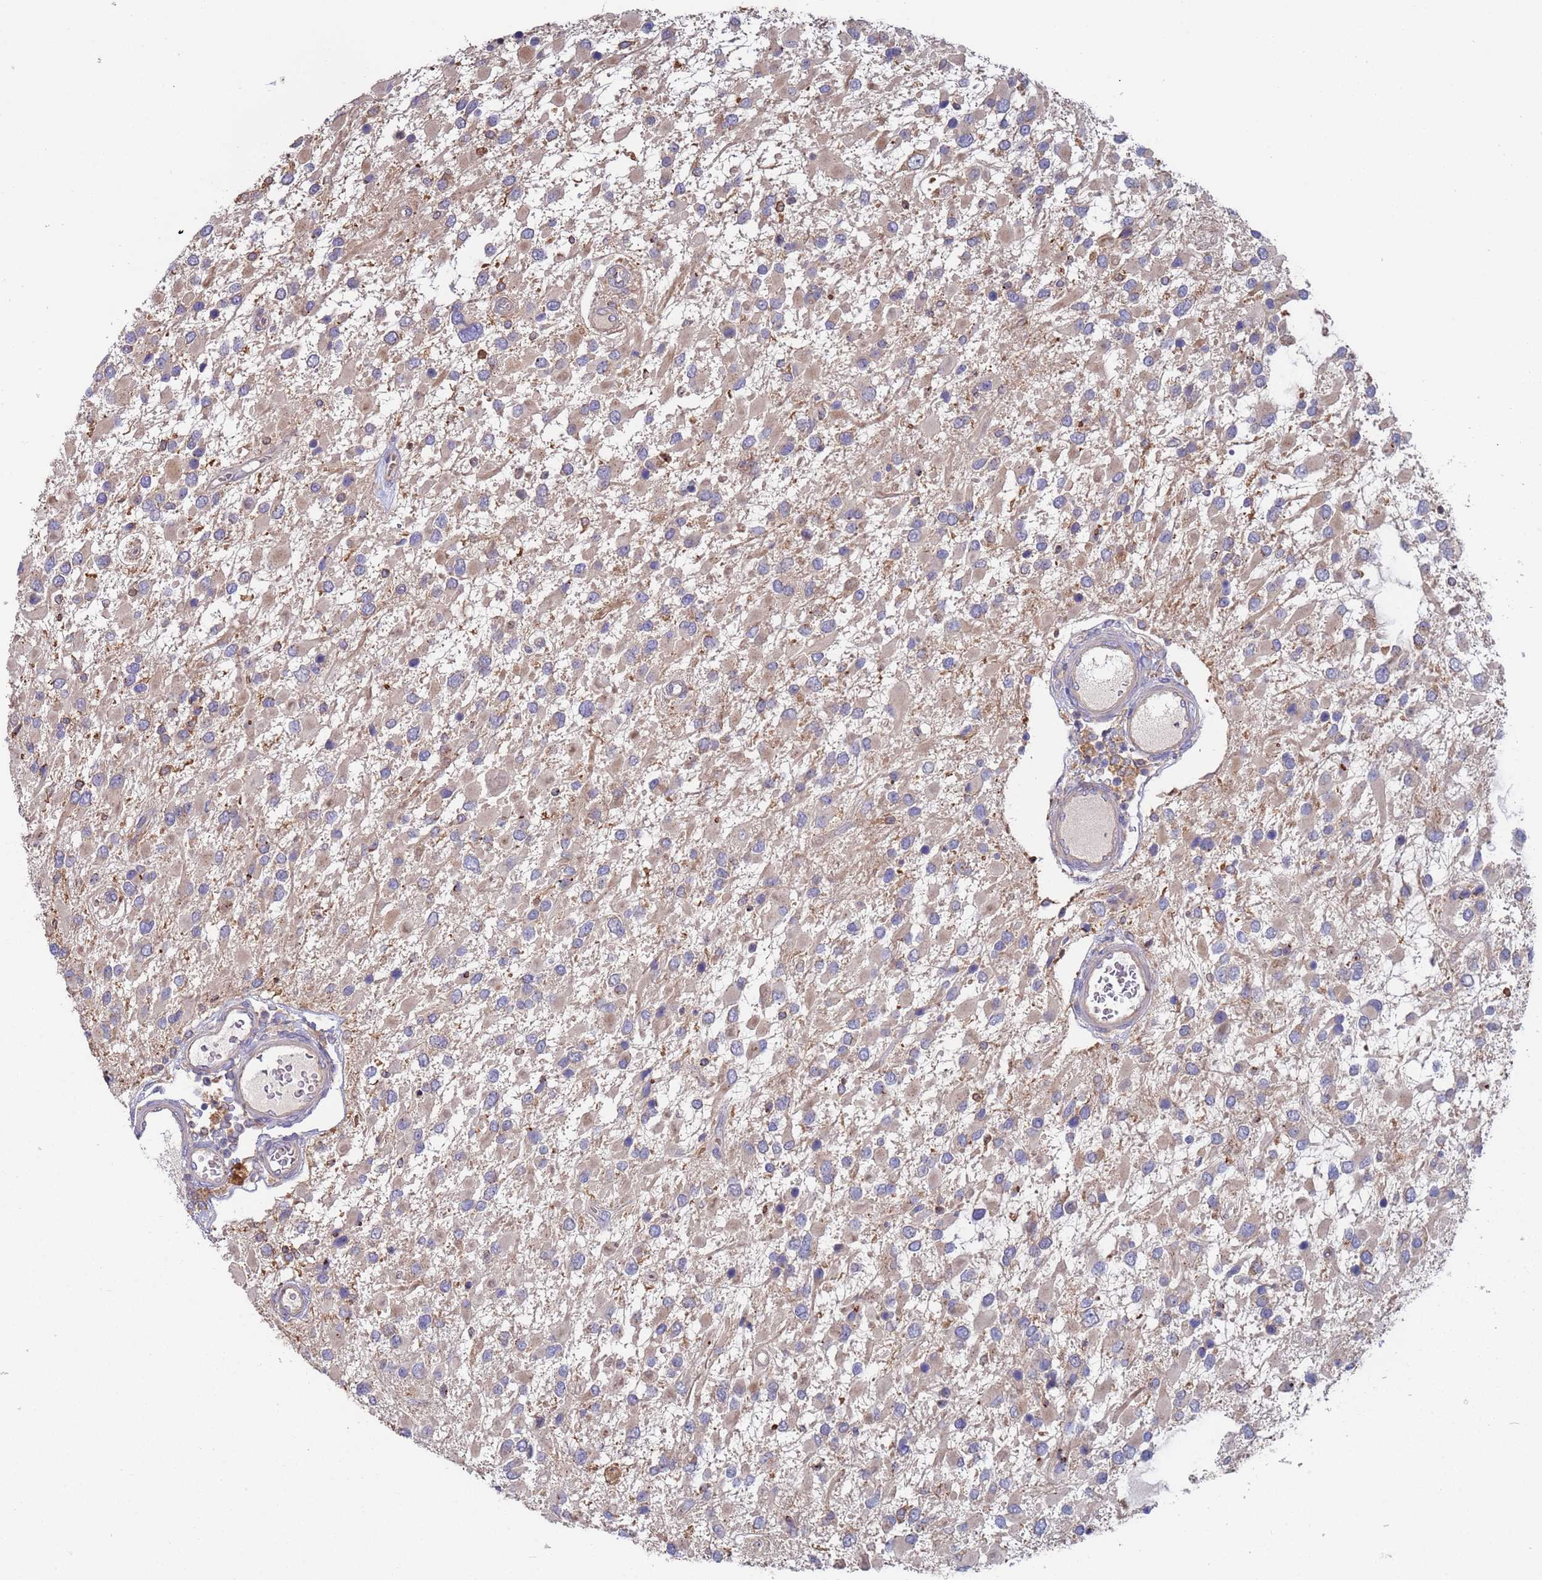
{"staining": {"intensity": "negative", "quantity": "none", "location": "none"}, "tissue": "glioma", "cell_type": "Tumor cells", "image_type": "cancer", "snomed": [{"axis": "morphology", "description": "Glioma, malignant, High grade"}, {"axis": "topography", "description": "Brain"}], "caption": "This is an immunohistochemistry (IHC) micrograph of human malignant high-grade glioma. There is no positivity in tumor cells.", "gene": "MALRD1", "patient": {"sex": "male", "age": 53}}